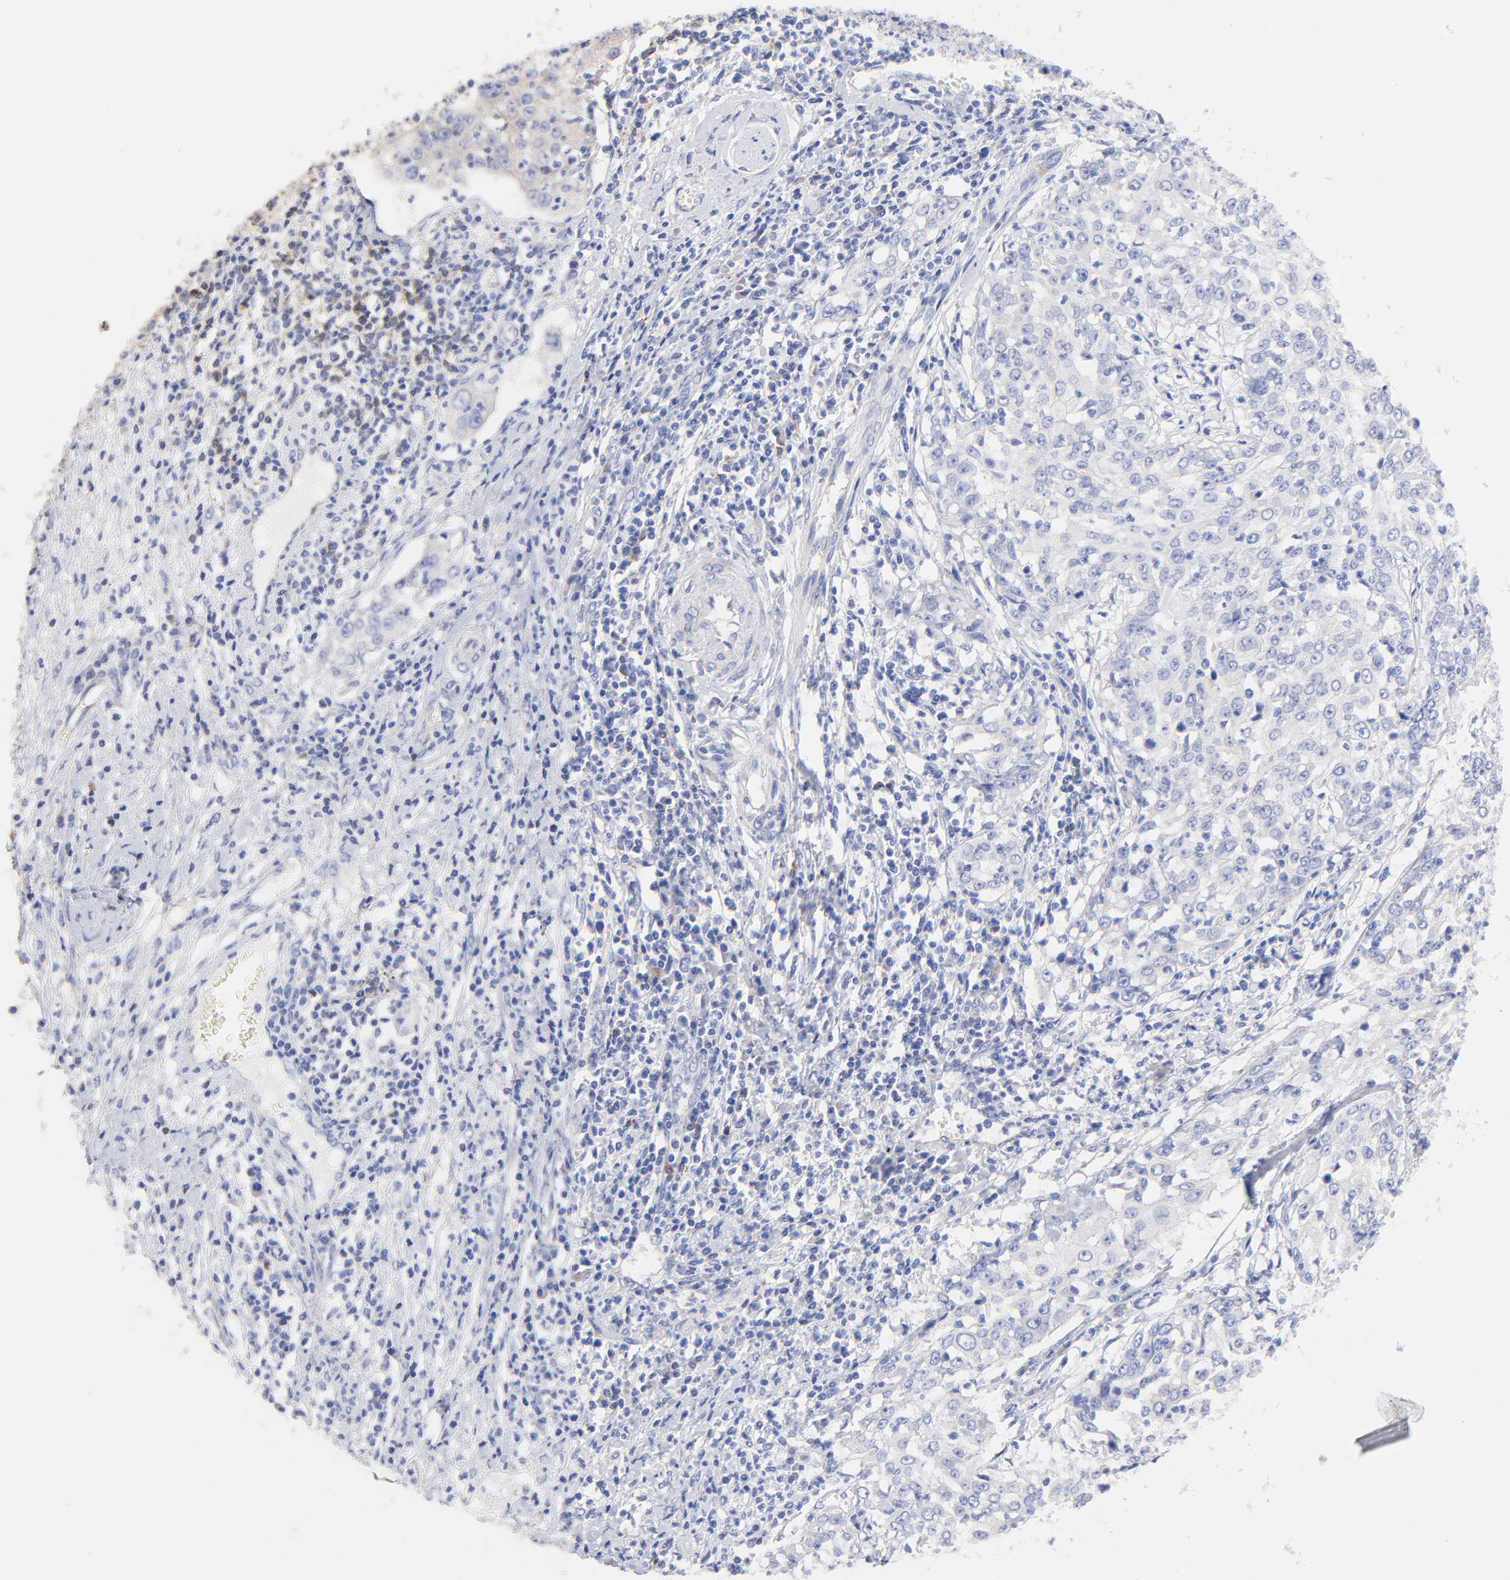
{"staining": {"intensity": "negative", "quantity": "none", "location": "none"}, "tissue": "cervical cancer", "cell_type": "Tumor cells", "image_type": "cancer", "snomed": [{"axis": "morphology", "description": "Squamous cell carcinoma, NOS"}, {"axis": "topography", "description": "Cervix"}], "caption": "Immunohistochemistry histopathology image of neoplastic tissue: cervical cancer stained with DAB (3,3'-diaminobenzidine) reveals no significant protein staining in tumor cells.", "gene": "TNFRSF13C", "patient": {"sex": "female", "age": 39}}